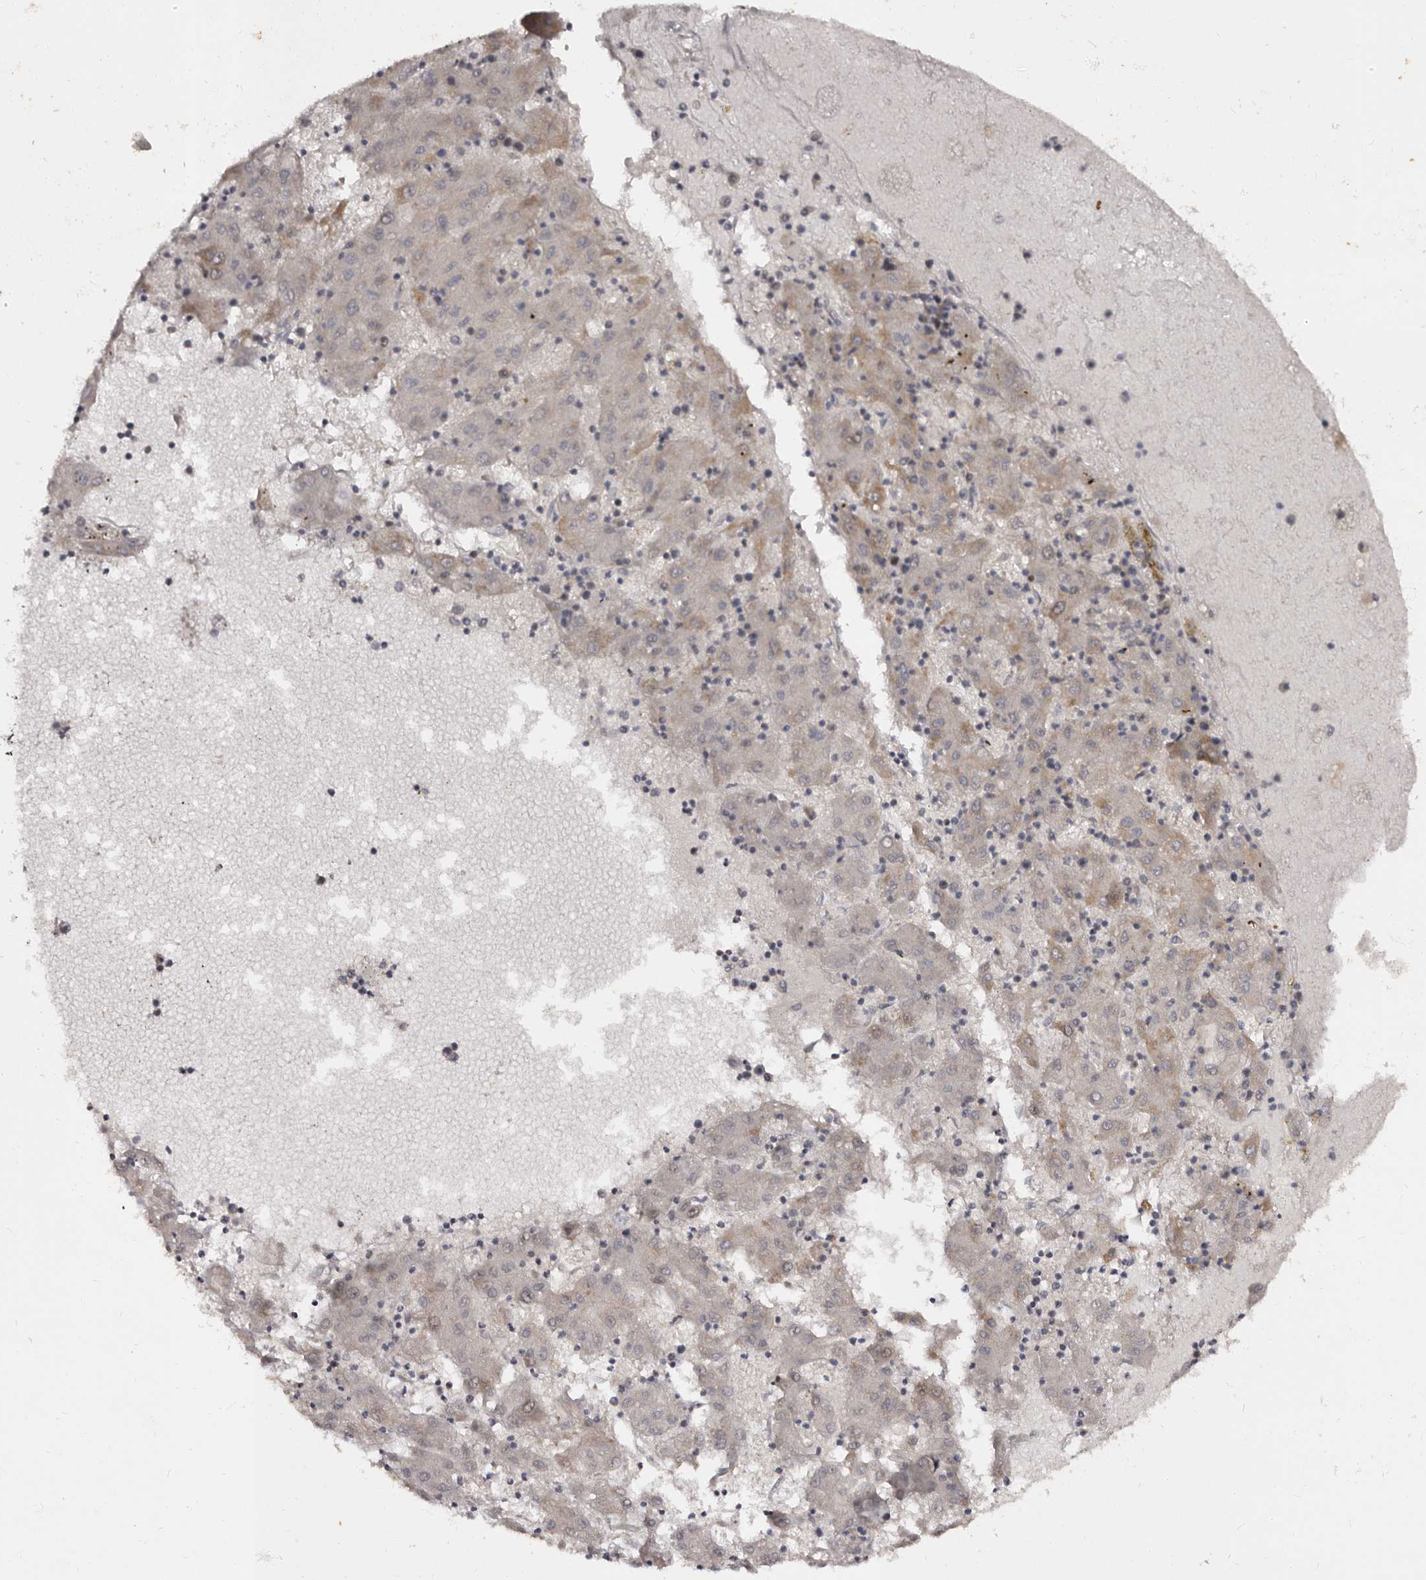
{"staining": {"intensity": "weak", "quantity": "<25%", "location": "cytoplasmic/membranous"}, "tissue": "liver cancer", "cell_type": "Tumor cells", "image_type": "cancer", "snomed": [{"axis": "morphology", "description": "Carcinoma, Hepatocellular, NOS"}, {"axis": "topography", "description": "Liver"}], "caption": "Human liver cancer stained for a protein using immunohistochemistry exhibits no staining in tumor cells.", "gene": "TBC1D22B", "patient": {"sex": "male", "age": 72}}